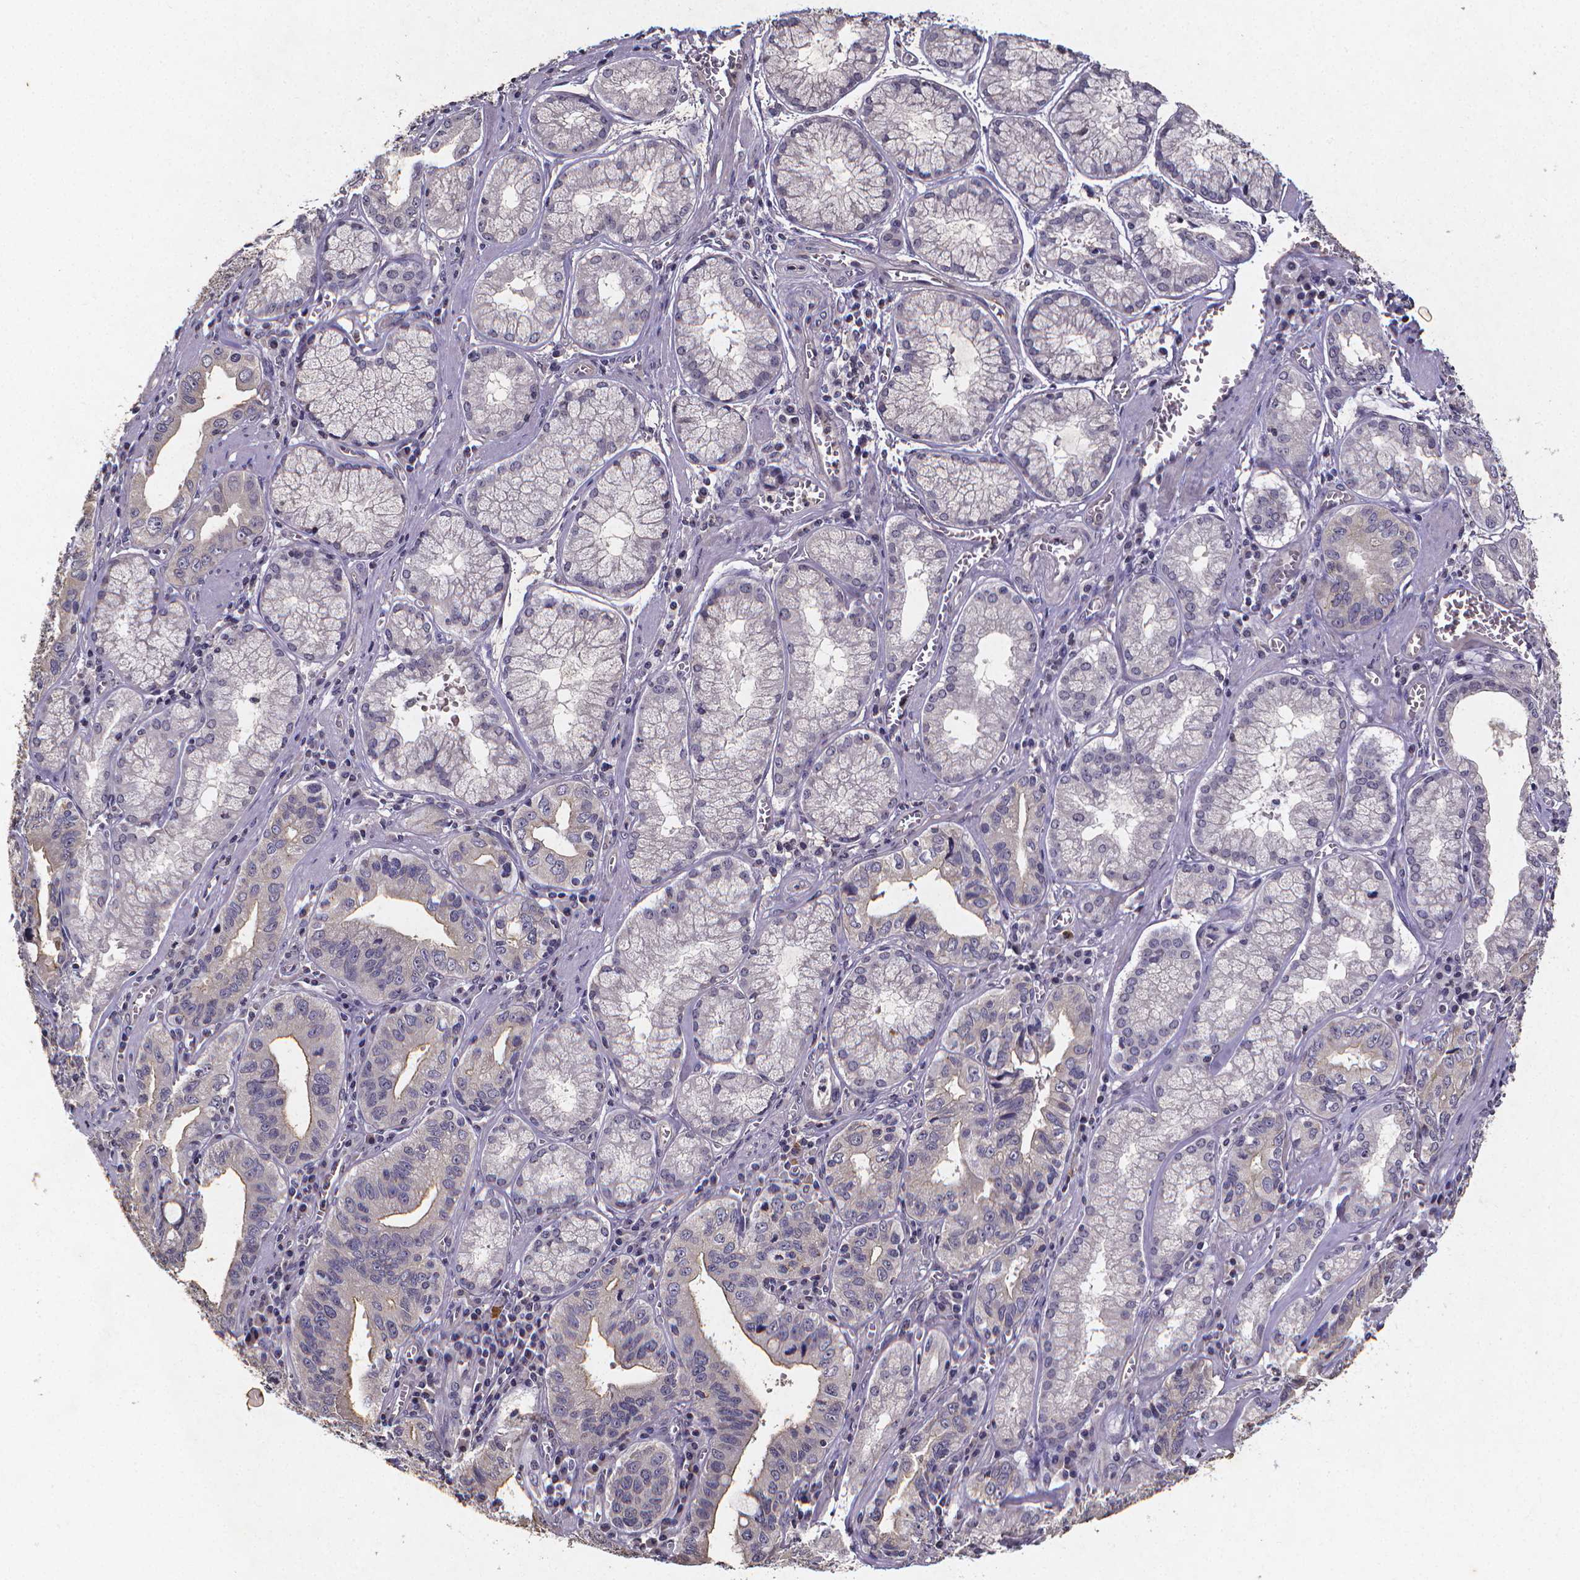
{"staining": {"intensity": "negative", "quantity": "none", "location": "none"}, "tissue": "stomach cancer", "cell_type": "Tumor cells", "image_type": "cancer", "snomed": [{"axis": "morphology", "description": "Adenocarcinoma, NOS"}, {"axis": "topography", "description": "Stomach, lower"}], "caption": "This is a photomicrograph of immunohistochemistry (IHC) staining of stomach cancer (adenocarcinoma), which shows no positivity in tumor cells.", "gene": "TP73", "patient": {"sex": "female", "age": 76}}